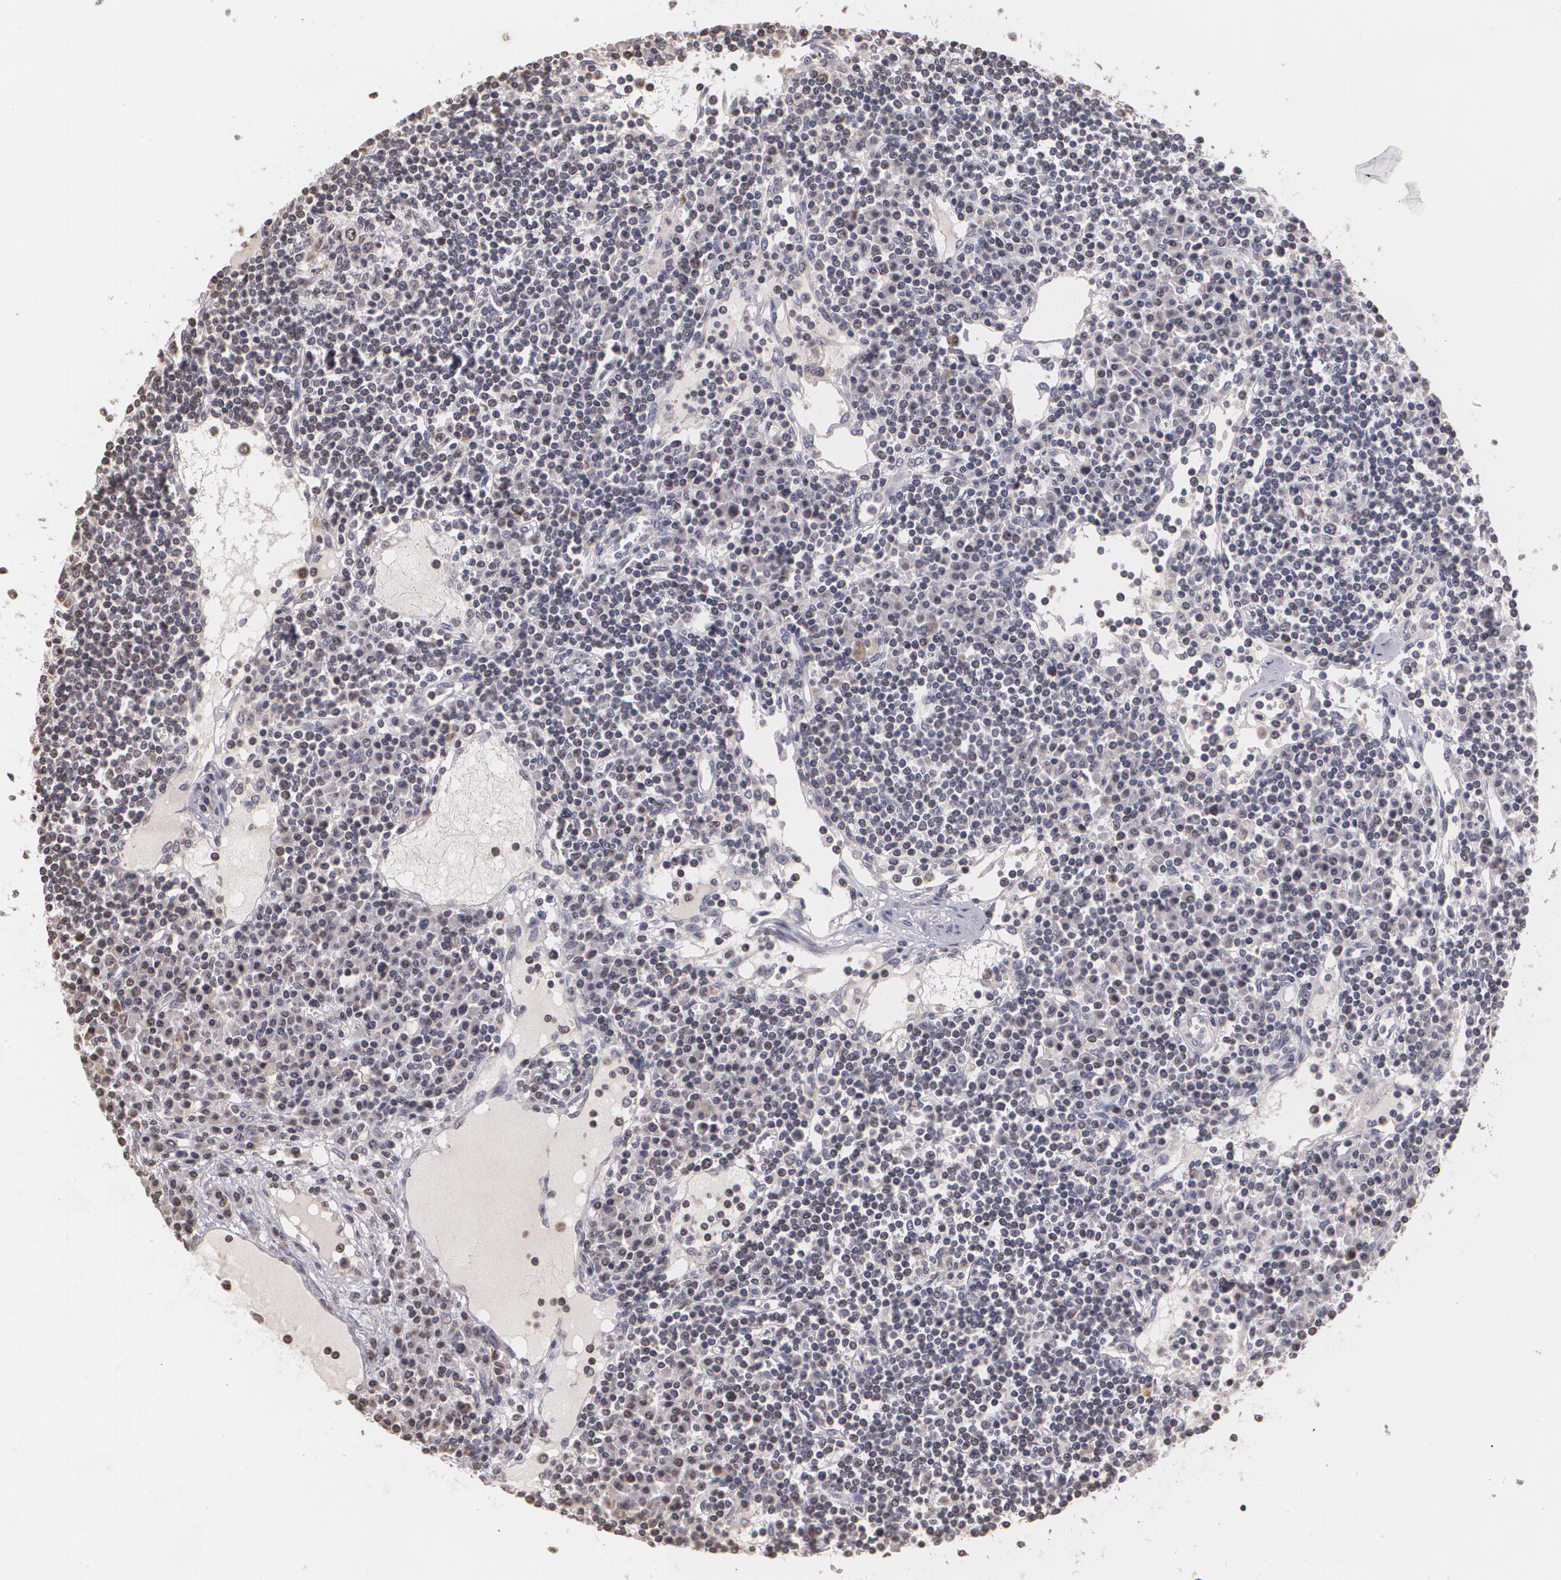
{"staining": {"intensity": "negative", "quantity": "none", "location": "none"}, "tissue": "lymph node", "cell_type": "Germinal center cells", "image_type": "normal", "snomed": [{"axis": "morphology", "description": "Normal tissue, NOS"}, {"axis": "topography", "description": "Lymph node"}], "caption": "Normal lymph node was stained to show a protein in brown. There is no significant staining in germinal center cells. Brightfield microscopy of immunohistochemistry (IHC) stained with DAB (brown) and hematoxylin (blue), captured at high magnification.", "gene": "THRB", "patient": {"sex": "female", "age": 62}}